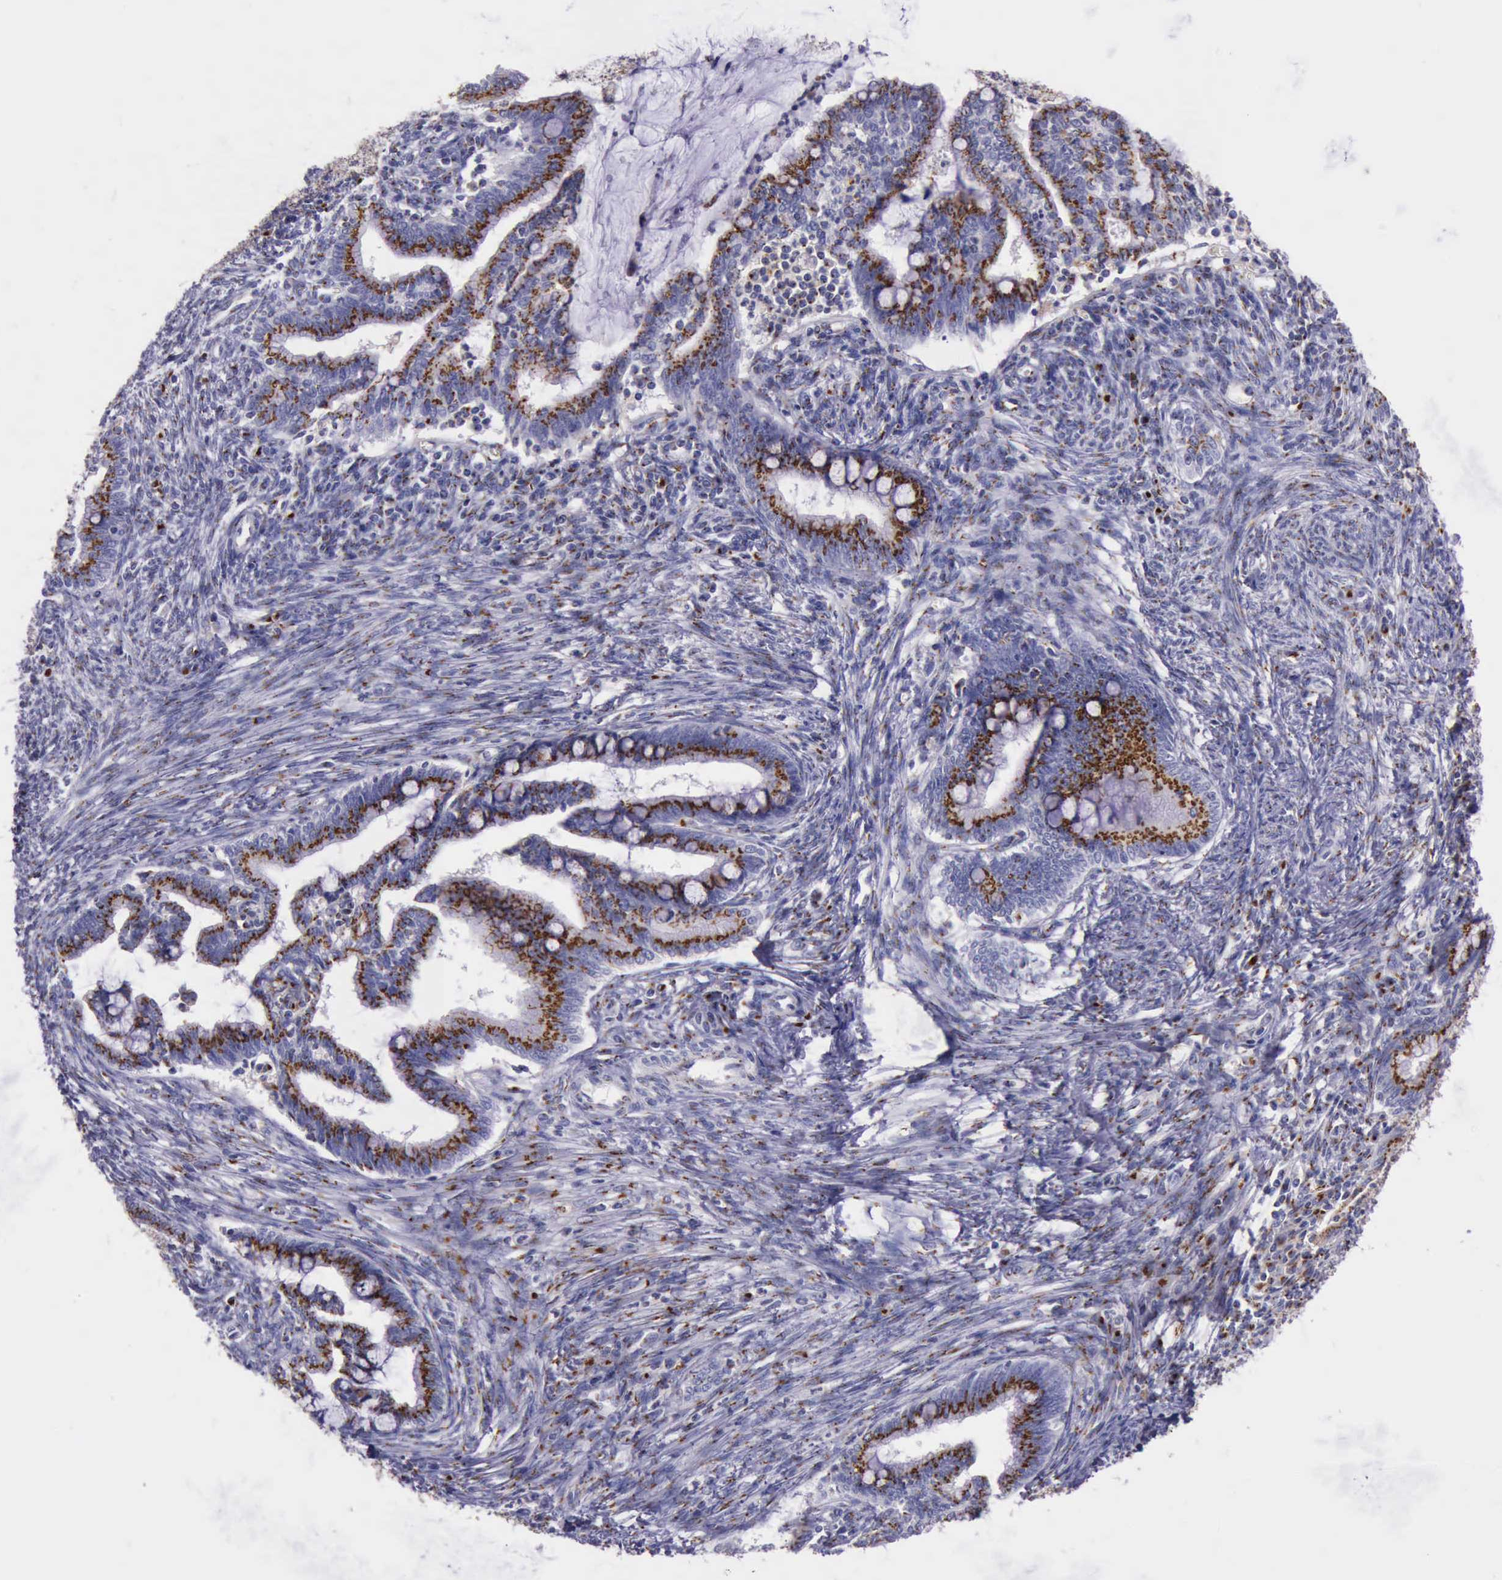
{"staining": {"intensity": "strong", "quantity": ">75%", "location": "cytoplasmic/membranous"}, "tissue": "cervical cancer", "cell_type": "Tumor cells", "image_type": "cancer", "snomed": [{"axis": "morphology", "description": "Adenocarcinoma, NOS"}, {"axis": "topography", "description": "Cervix"}], "caption": "There is high levels of strong cytoplasmic/membranous staining in tumor cells of cervical cancer (adenocarcinoma), as demonstrated by immunohistochemical staining (brown color).", "gene": "GOLGA5", "patient": {"sex": "female", "age": 36}}